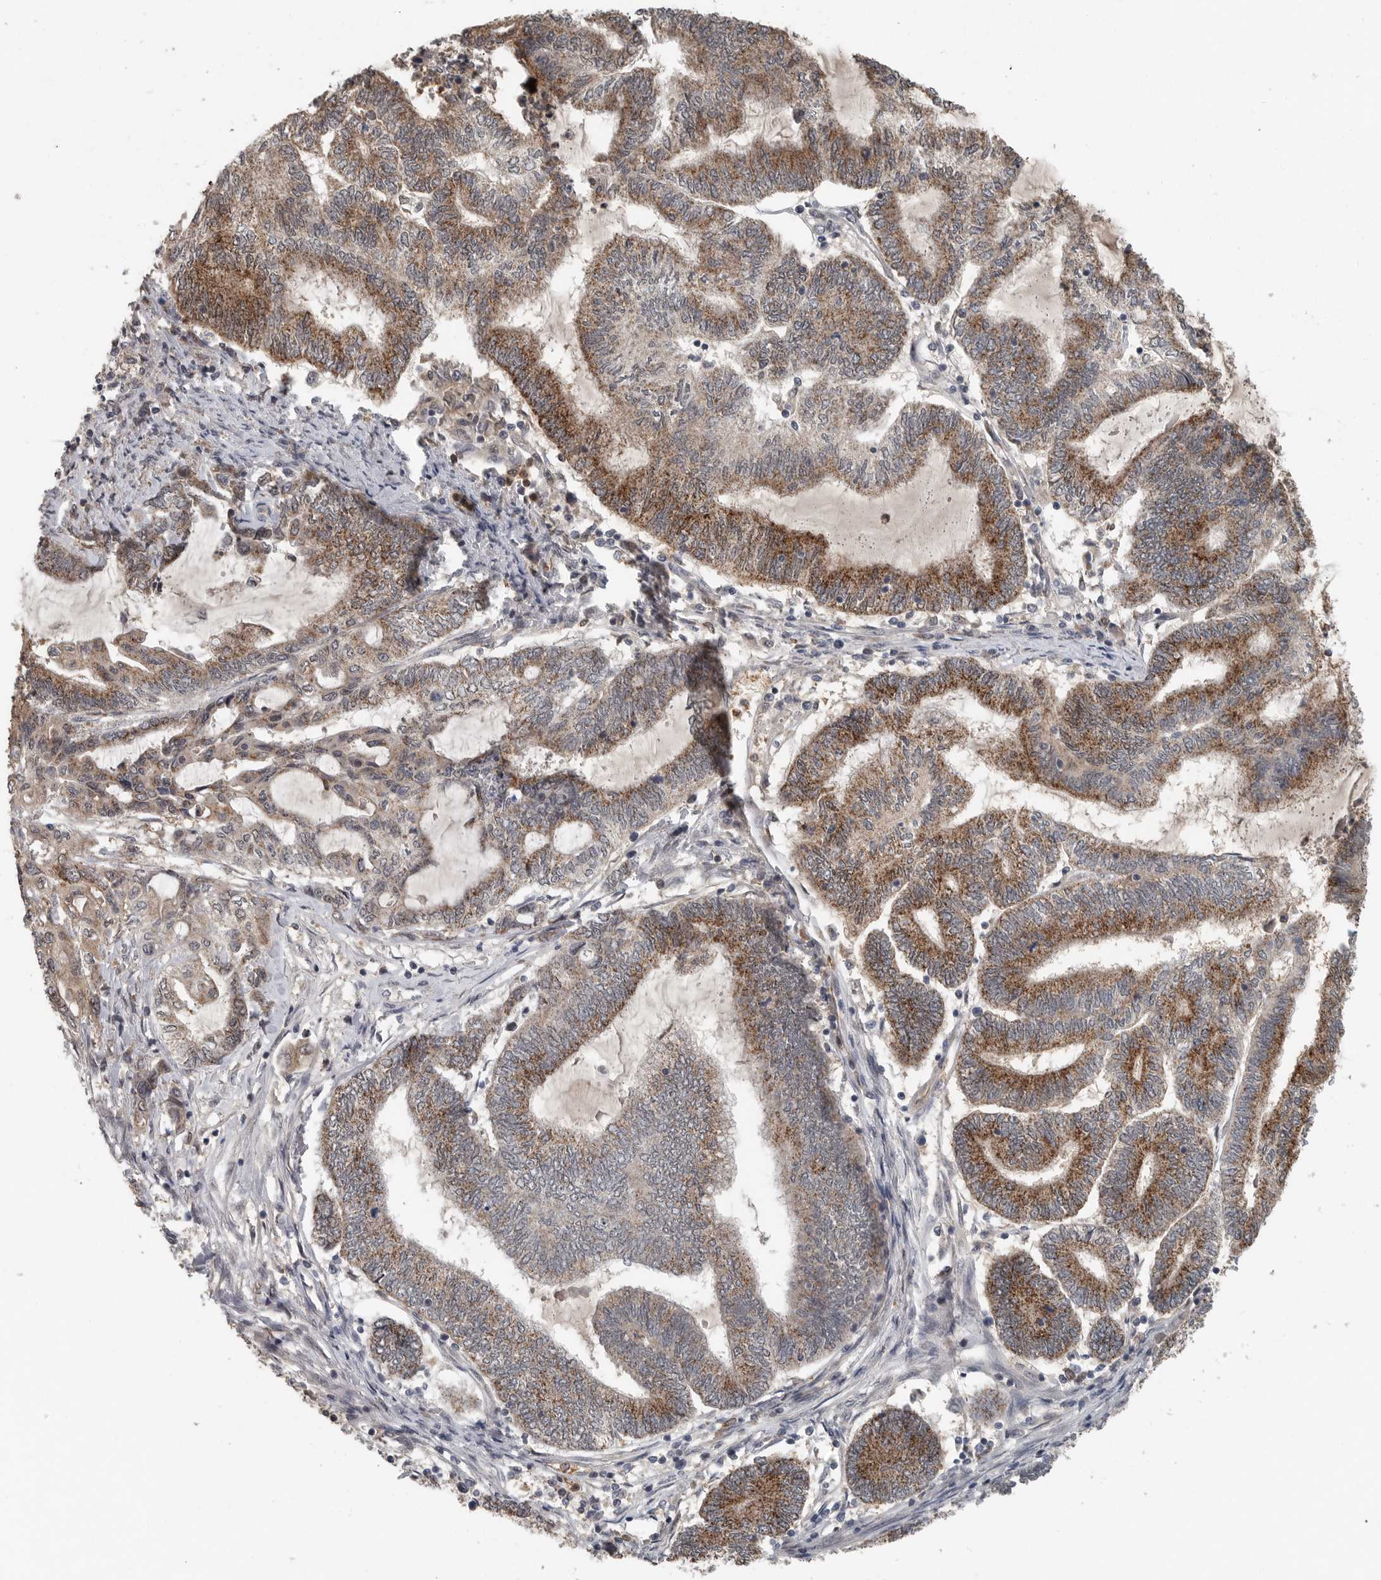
{"staining": {"intensity": "moderate", "quantity": ">75%", "location": "cytoplasmic/membranous"}, "tissue": "endometrial cancer", "cell_type": "Tumor cells", "image_type": "cancer", "snomed": [{"axis": "morphology", "description": "Adenocarcinoma, NOS"}, {"axis": "topography", "description": "Uterus"}, {"axis": "topography", "description": "Endometrium"}], "caption": "Protein staining displays moderate cytoplasmic/membranous expression in about >75% of tumor cells in endometrial cancer (adenocarcinoma).", "gene": "SCP2", "patient": {"sex": "female", "age": 70}}